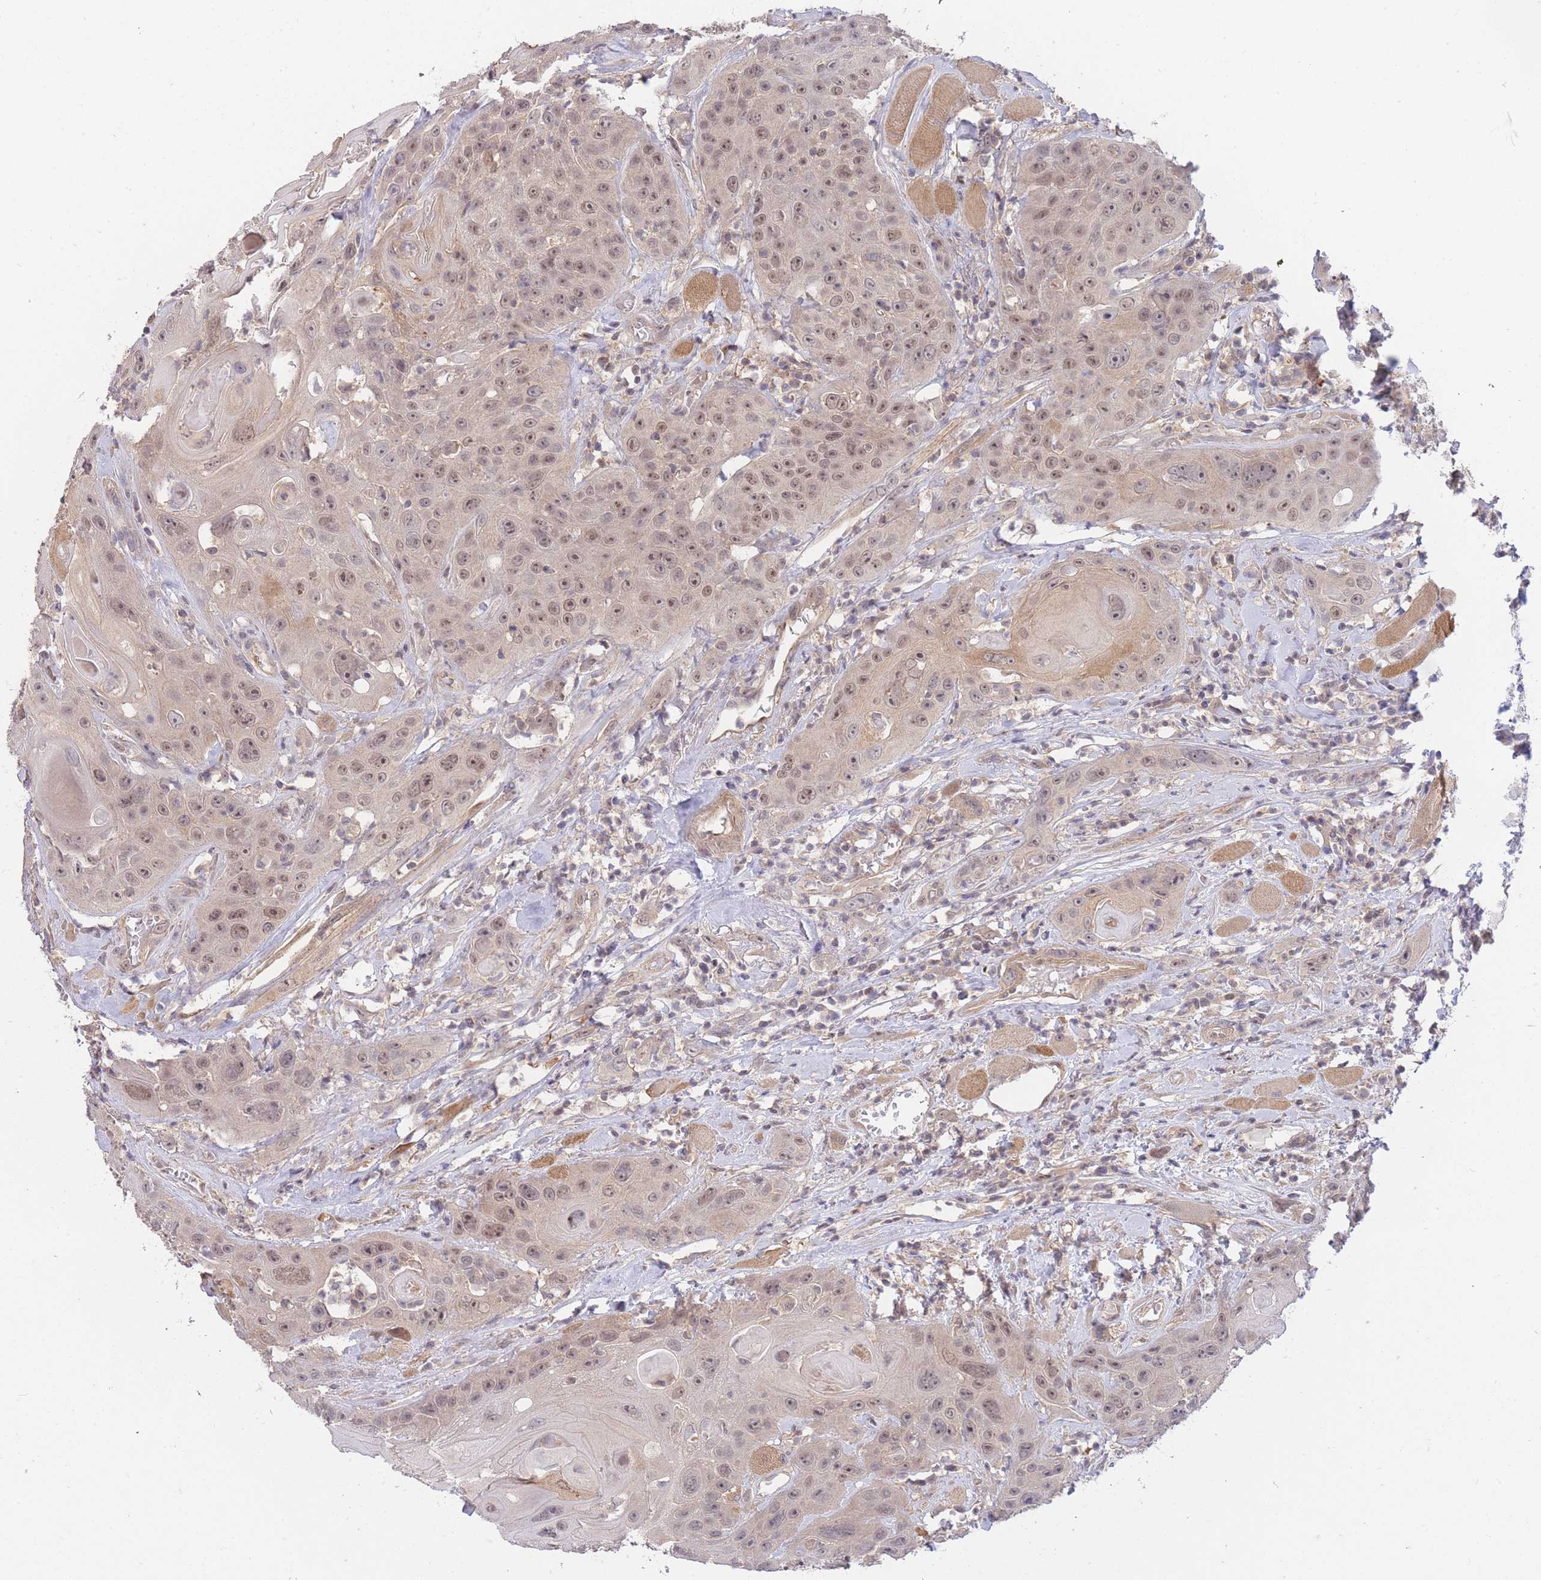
{"staining": {"intensity": "moderate", "quantity": ">75%", "location": "nuclear"}, "tissue": "head and neck cancer", "cell_type": "Tumor cells", "image_type": "cancer", "snomed": [{"axis": "morphology", "description": "Squamous cell carcinoma, NOS"}, {"axis": "topography", "description": "Head-Neck"}], "caption": "Protein expression analysis of human squamous cell carcinoma (head and neck) reveals moderate nuclear expression in about >75% of tumor cells.", "gene": "SMC6", "patient": {"sex": "female", "age": 59}}